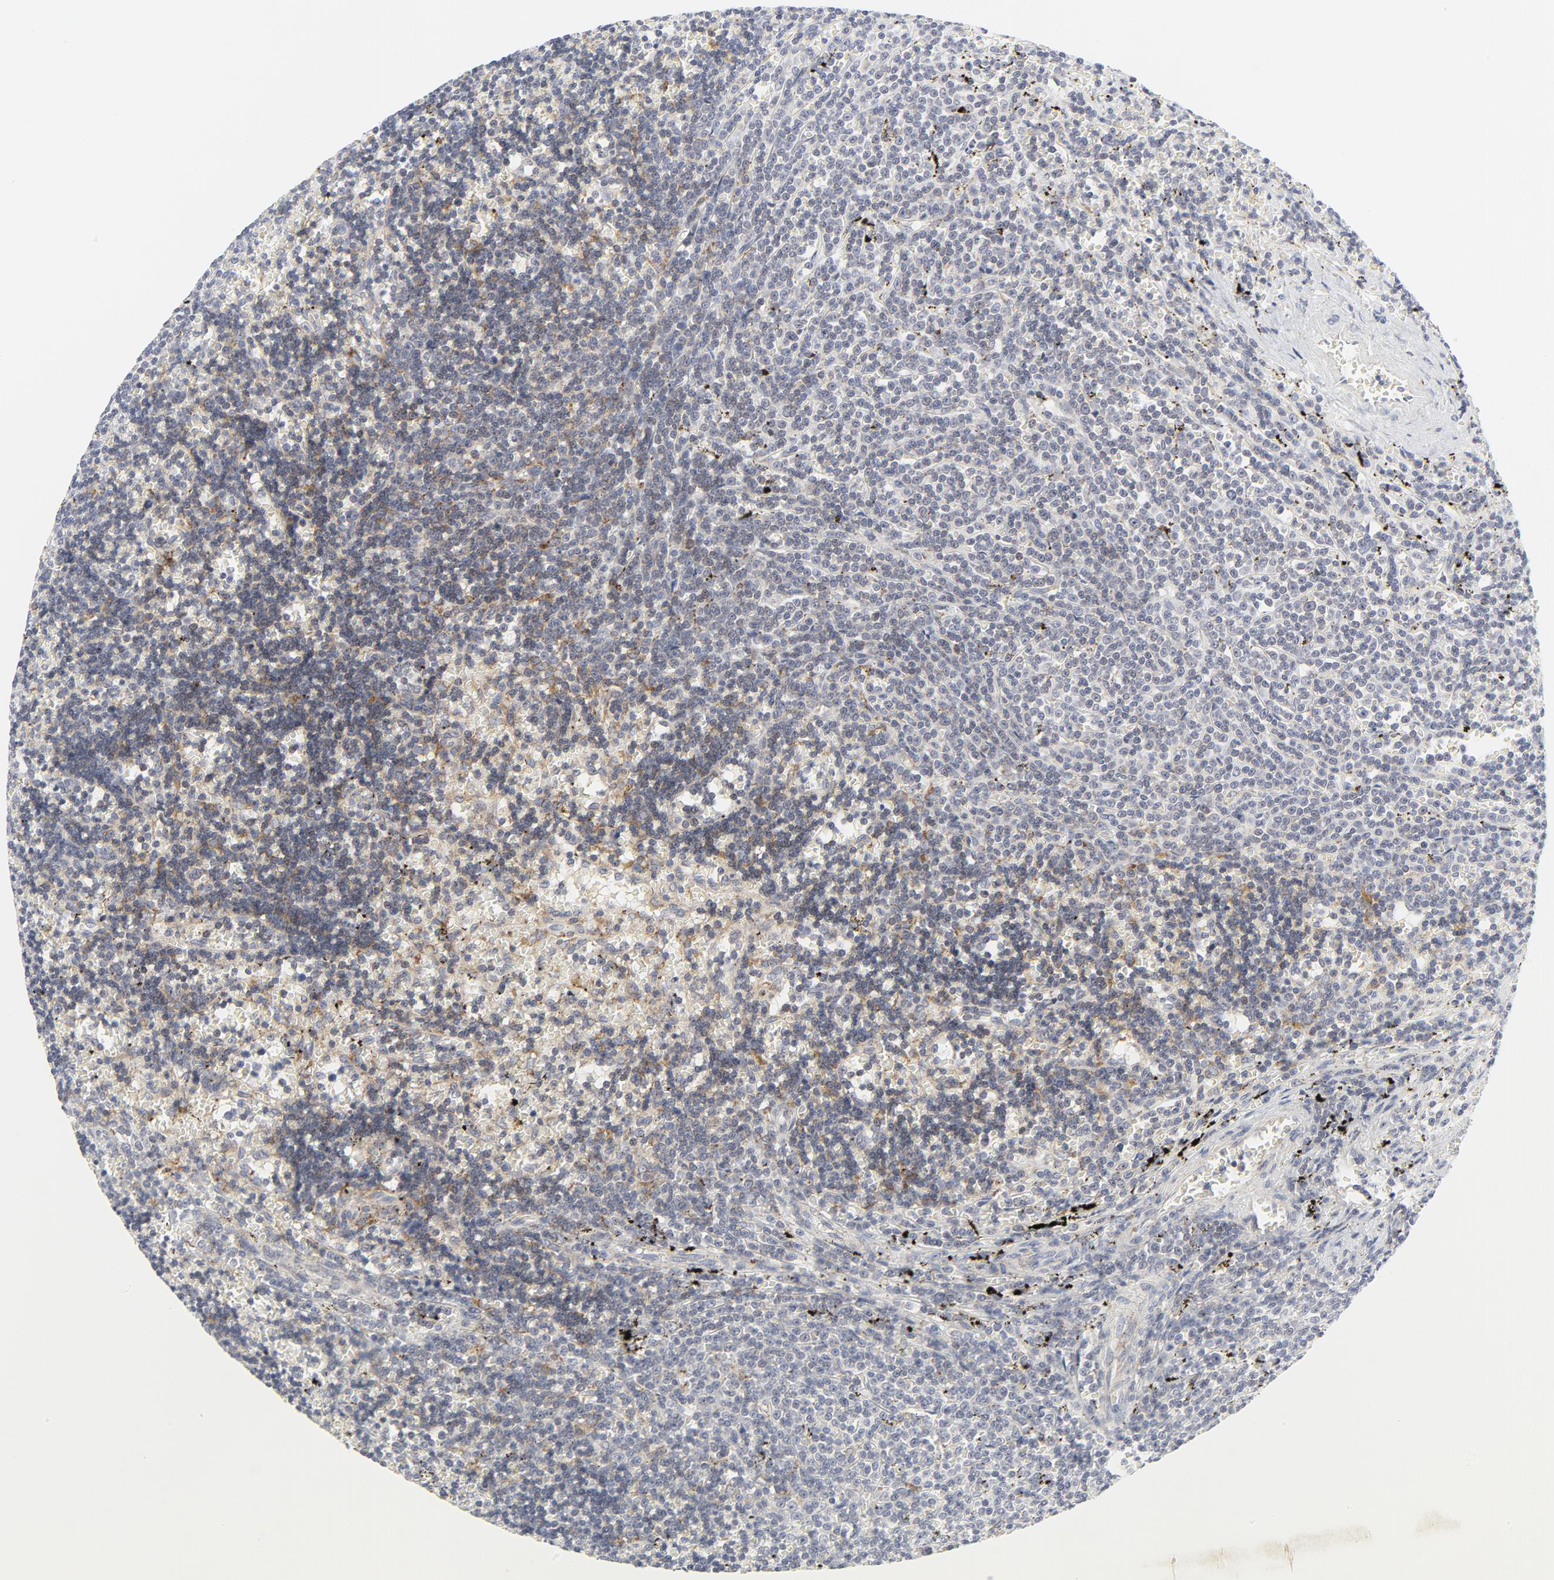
{"staining": {"intensity": "weak", "quantity": "25%-75%", "location": "cytoplasmic/membranous"}, "tissue": "lymphoma", "cell_type": "Tumor cells", "image_type": "cancer", "snomed": [{"axis": "morphology", "description": "Malignant lymphoma, non-Hodgkin's type, Low grade"}, {"axis": "topography", "description": "Spleen"}], "caption": "There is low levels of weak cytoplasmic/membranous expression in tumor cells of low-grade malignant lymphoma, non-Hodgkin's type, as demonstrated by immunohistochemical staining (brown color).", "gene": "LRP6", "patient": {"sex": "male", "age": 60}}